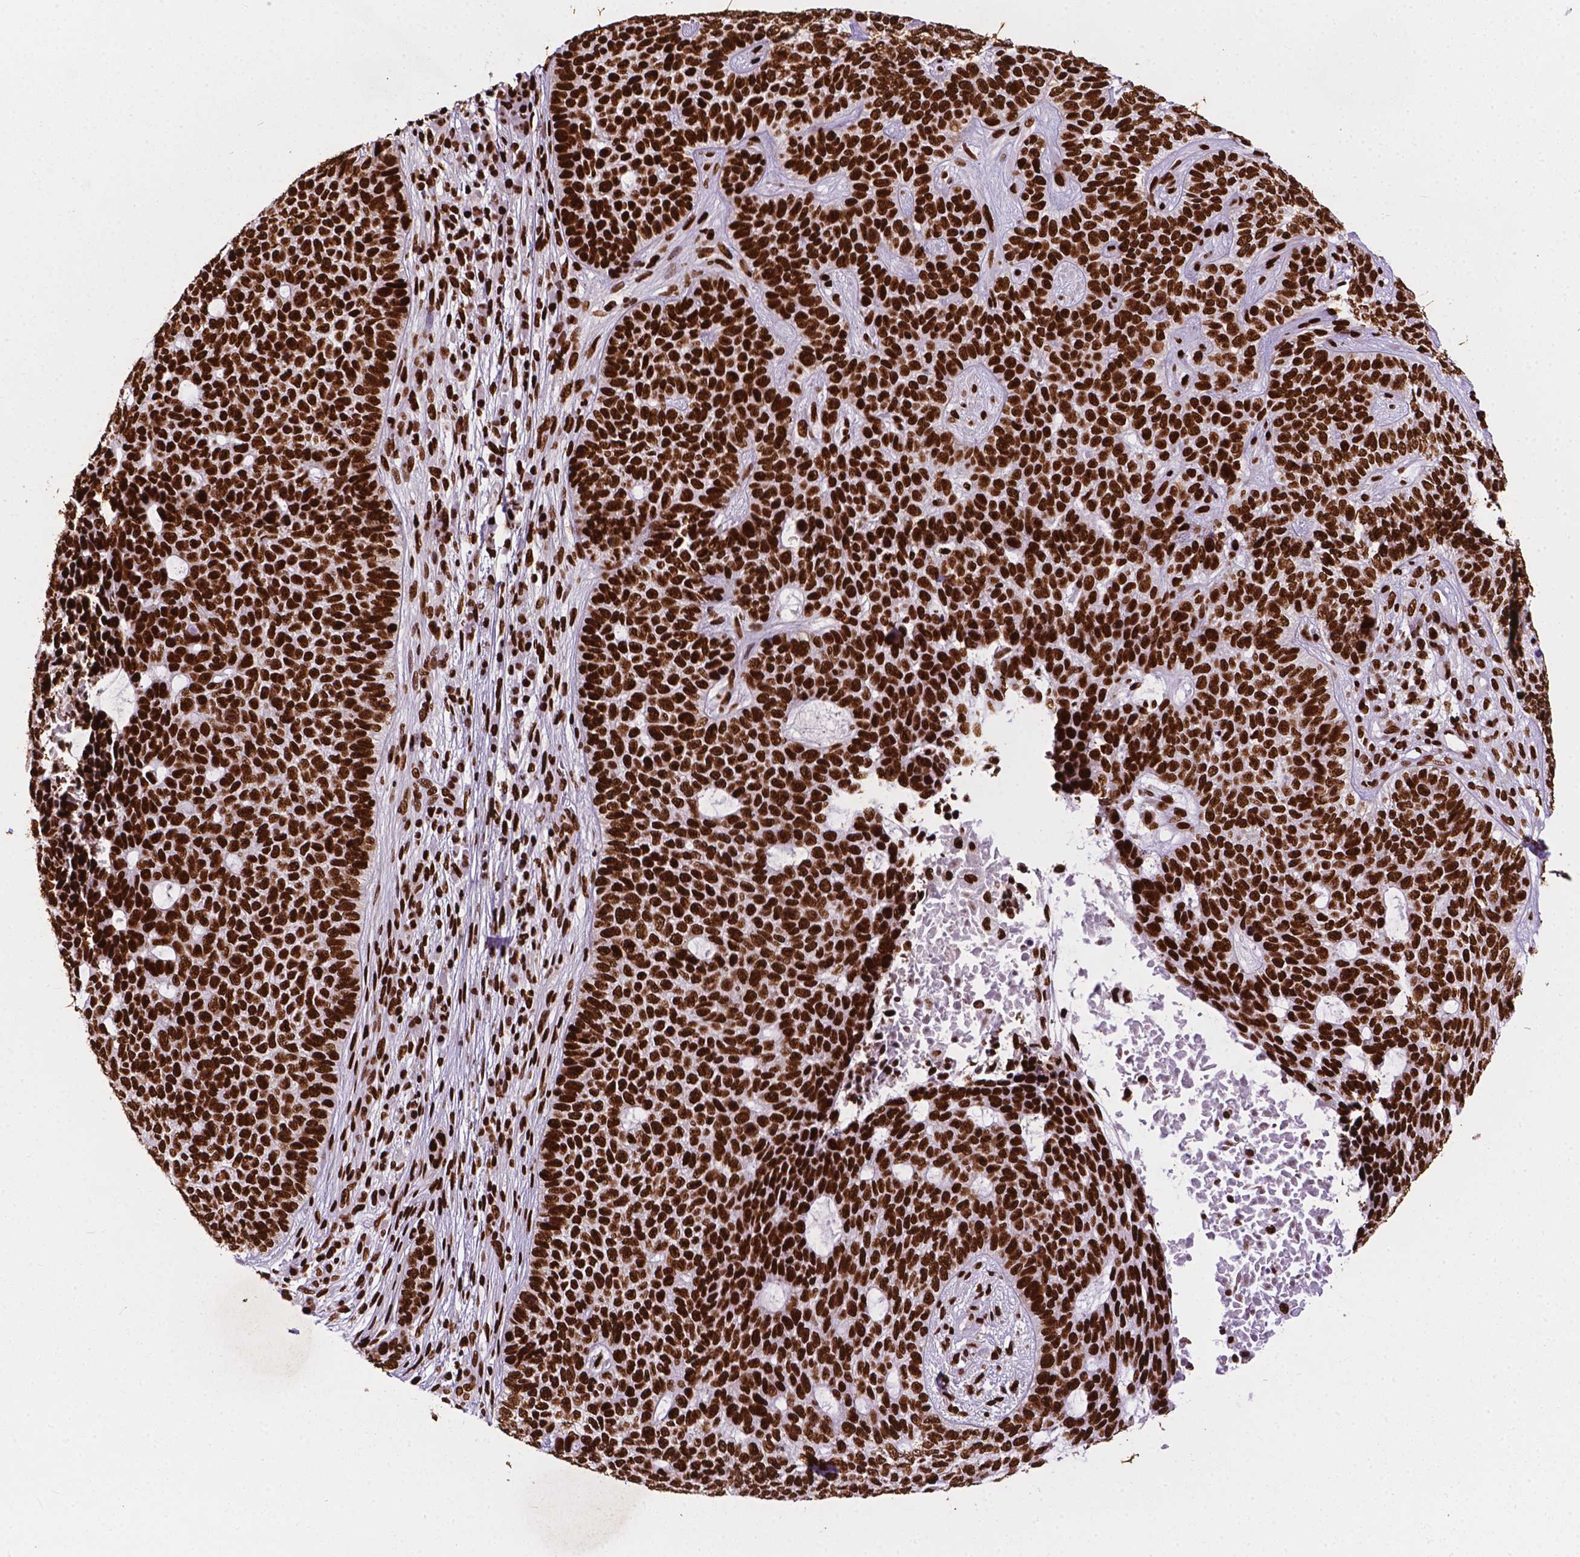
{"staining": {"intensity": "strong", "quantity": ">75%", "location": "nuclear"}, "tissue": "skin cancer", "cell_type": "Tumor cells", "image_type": "cancer", "snomed": [{"axis": "morphology", "description": "Basal cell carcinoma"}, {"axis": "topography", "description": "Skin"}], "caption": "Skin basal cell carcinoma stained for a protein (brown) exhibits strong nuclear positive positivity in about >75% of tumor cells.", "gene": "SMIM5", "patient": {"sex": "female", "age": 69}}